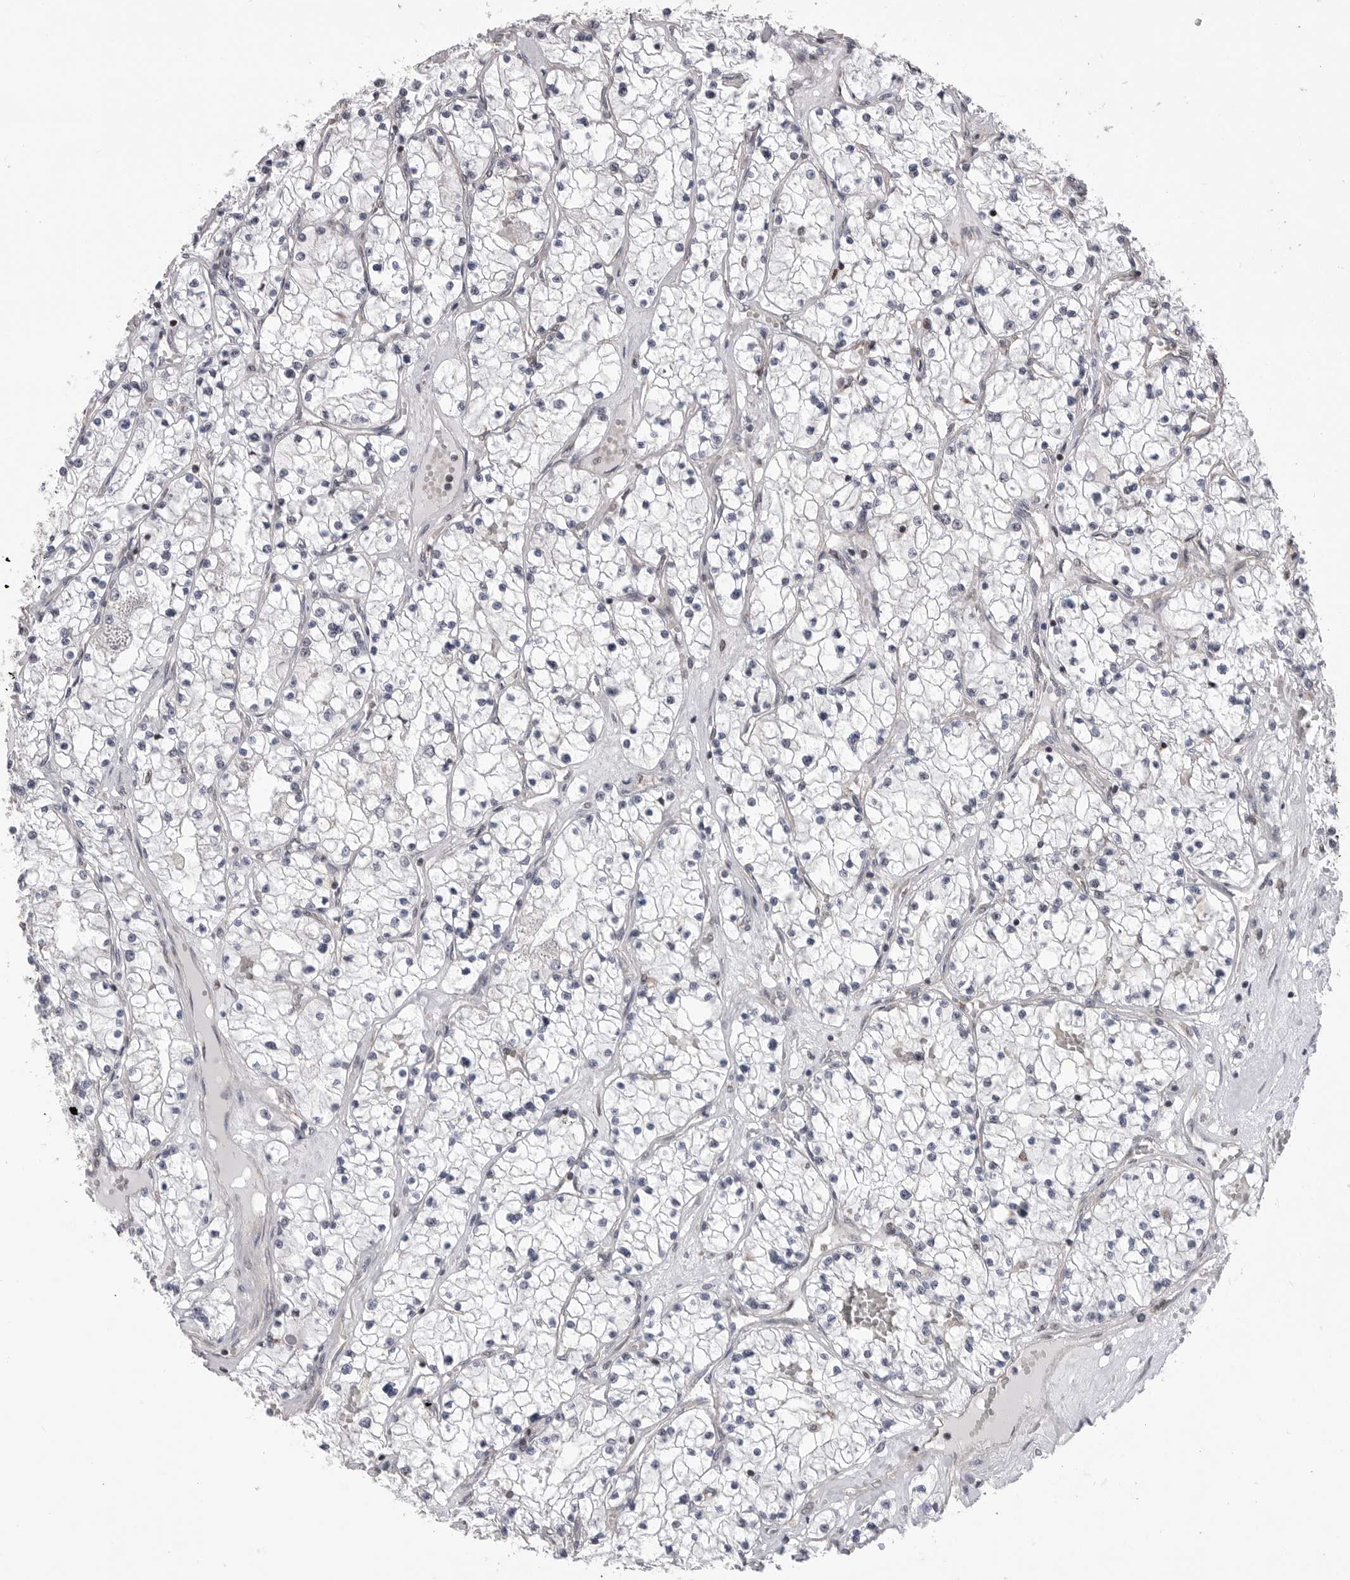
{"staining": {"intensity": "negative", "quantity": "none", "location": "none"}, "tissue": "renal cancer", "cell_type": "Tumor cells", "image_type": "cancer", "snomed": [{"axis": "morphology", "description": "Normal tissue, NOS"}, {"axis": "morphology", "description": "Adenocarcinoma, NOS"}, {"axis": "topography", "description": "Kidney"}], "caption": "A high-resolution photomicrograph shows immunohistochemistry (IHC) staining of adenocarcinoma (renal), which displays no significant staining in tumor cells. (Stains: DAB immunohistochemistry with hematoxylin counter stain, Microscopy: brightfield microscopy at high magnification).", "gene": "SMARCC1", "patient": {"sex": "male", "age": 68}}